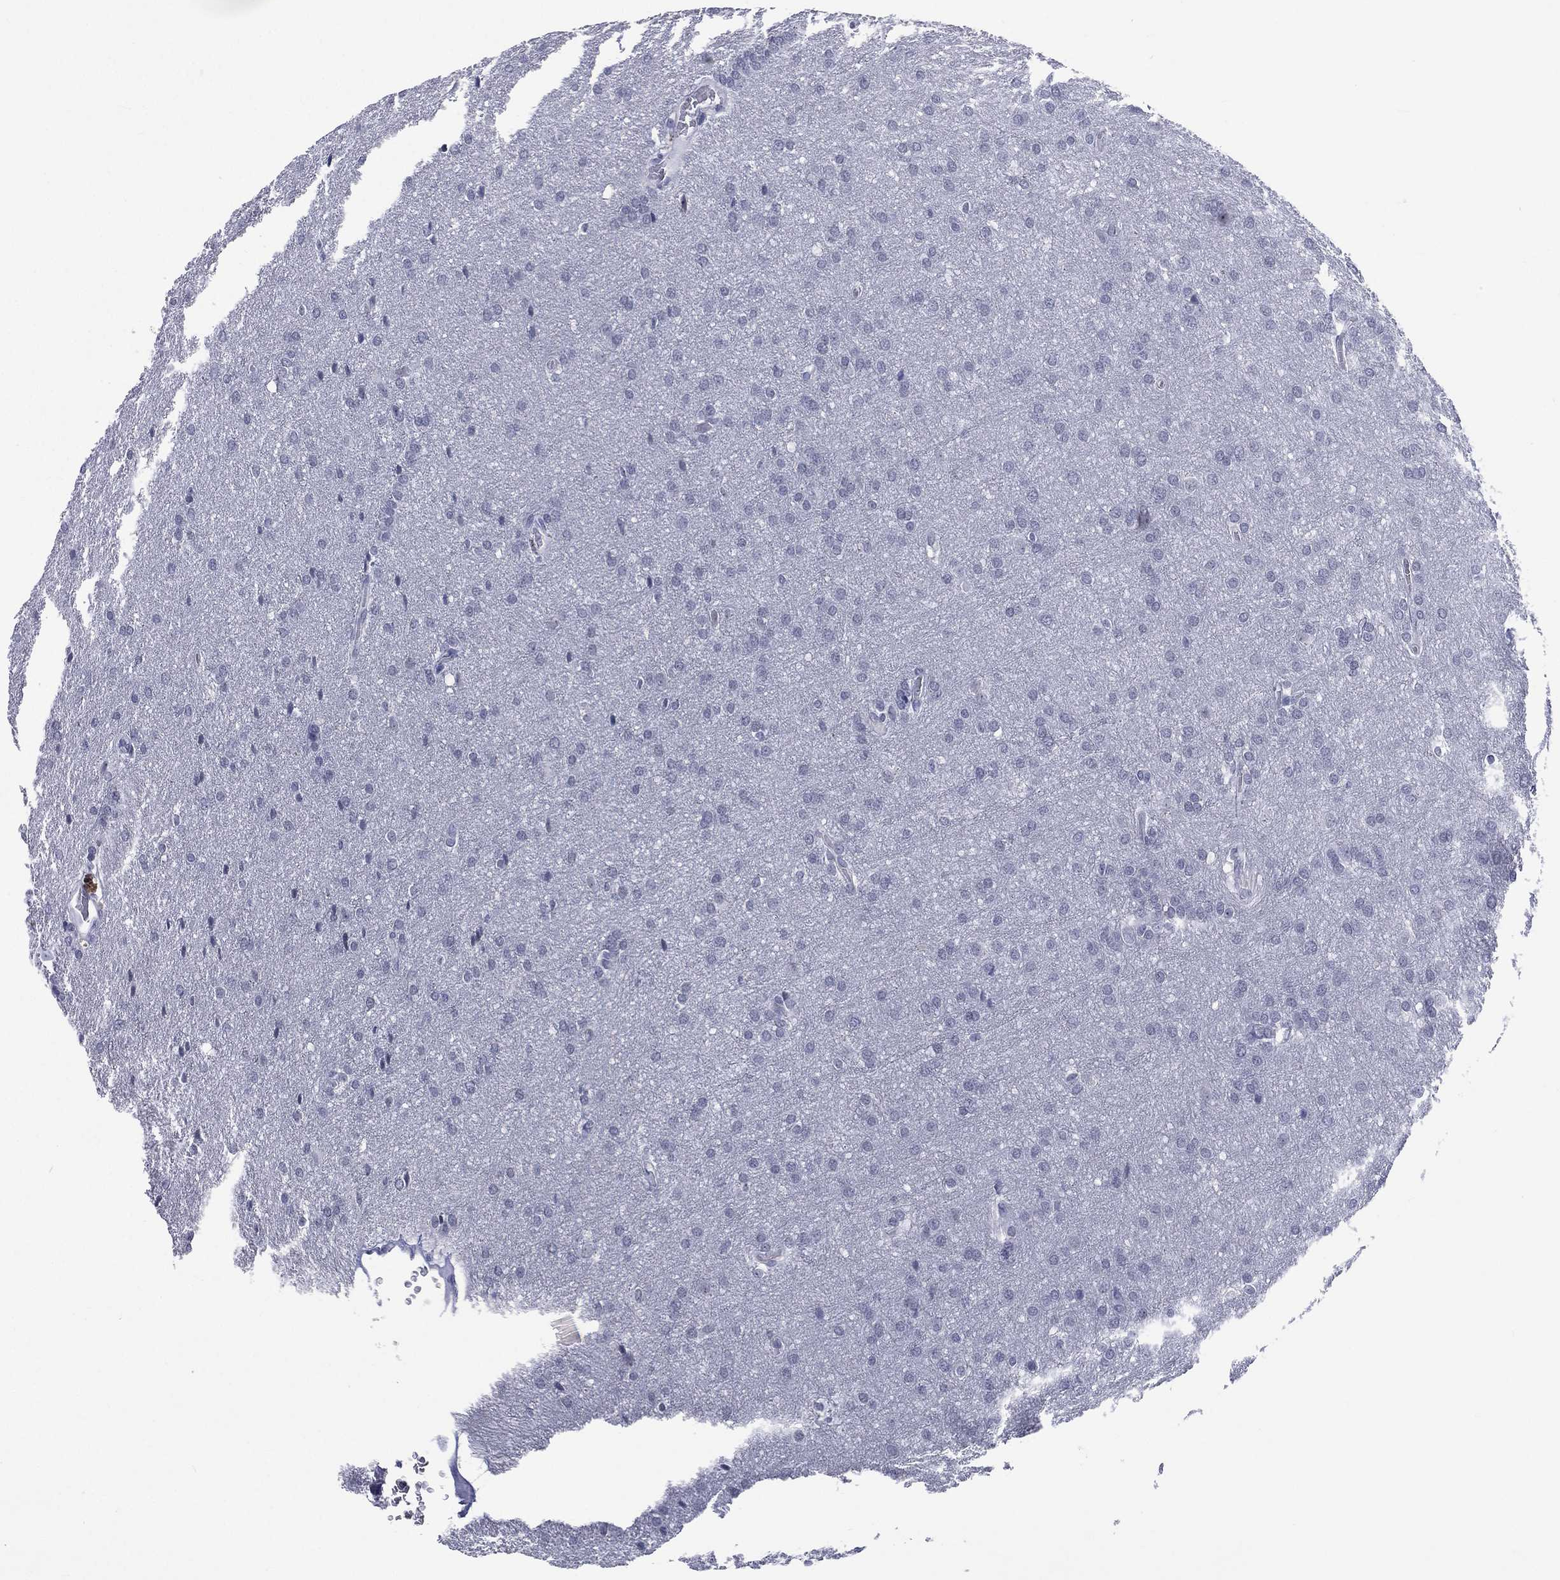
{"staining": {"intensity": "negative", "quantity": "none", "location": "none"}, "tissue": "glioma", "cell_type": "Tumor cells", "image_type": "cancer", "snomed": [{"axis": "morphology", "description": "Glioma, malignant, Low grade"}, {"axis": "topography", "description": "Brain"}], "caption": "This is an IHC image of human malignant glioma (low-grade). There is no staining in tumor cells.", "gene": "SSX1", "patient": {"sex": "female", "age": 32}}